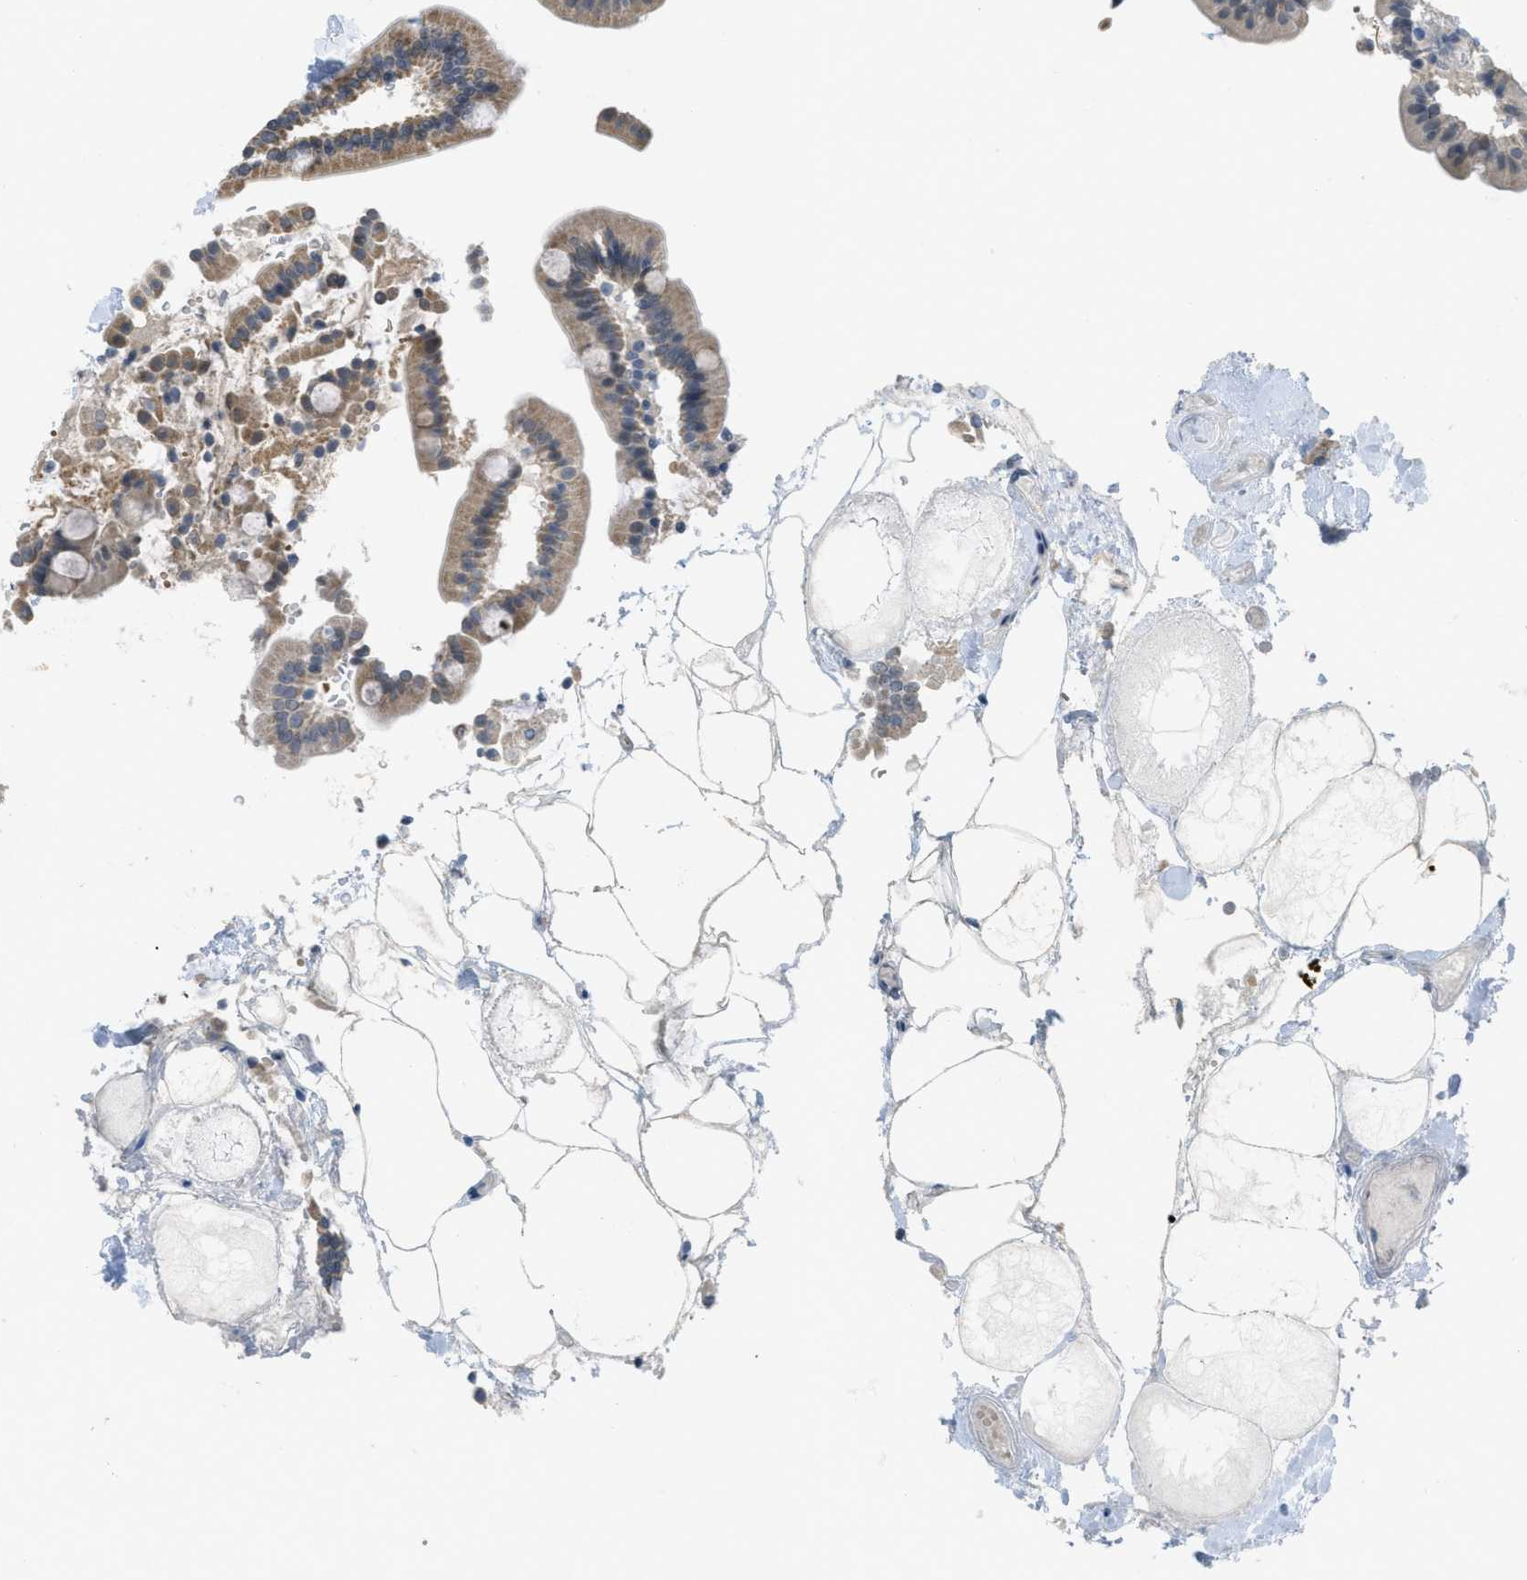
{"staining": {"intensity": "weak", "quantity": ">75%", "location": "cytoplasmic/membranous"}, "tissue": "duodenum", "cell_type": "Glandular cells", "image_type": "normal", "snomed": [{"axis": "morphology", "description": "Normal tissue, NOS"}, {"axis": "topography", "description": "Duodenum"}], "caption": "Protein expression by immunohistochemistry displays weak cytoplasmic/membranous staining in about >75% of glandular cells in normal duodenum.", "gene": "TXNDC2", "patient": {"sex": "male", "age": 54}}